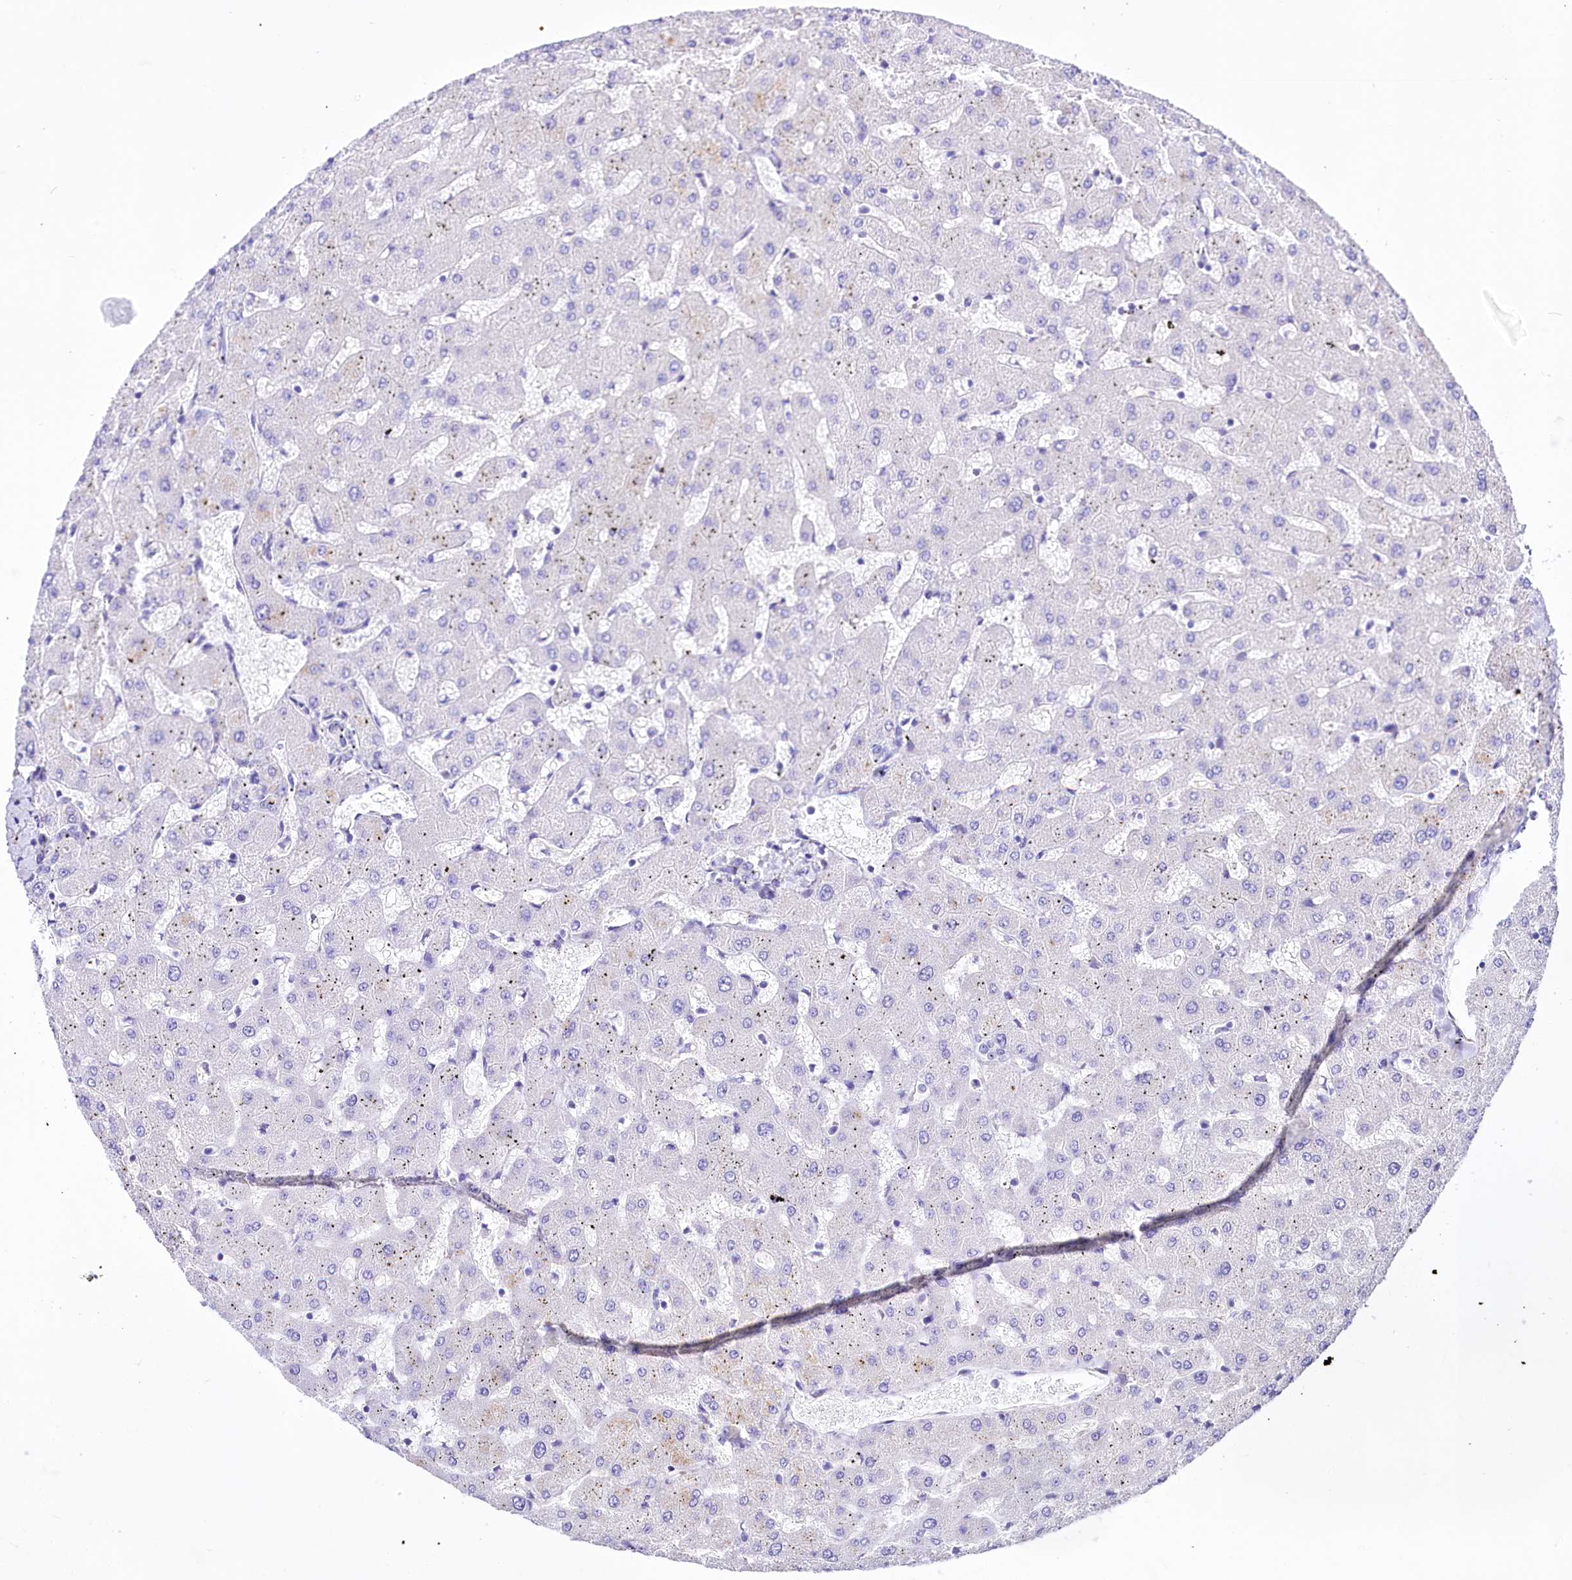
{"staining": {"intensity": "negative", "quantity": "none", "location": "none"}, "tissue": "liver", "cell_type": "Cholangiocytes", "image_type": "normal", "snomed": [{"axis": "morphology", "description": "Normal tissue, NOS"}, {"axis": "topography", "description": "Liver"}], "caption": "Immunohistochemical staining of benign human liver reveals no significant expression in cholangiocytes.", "gene": "A2ML1", "patient": {"sex": "female", "age": 63}}